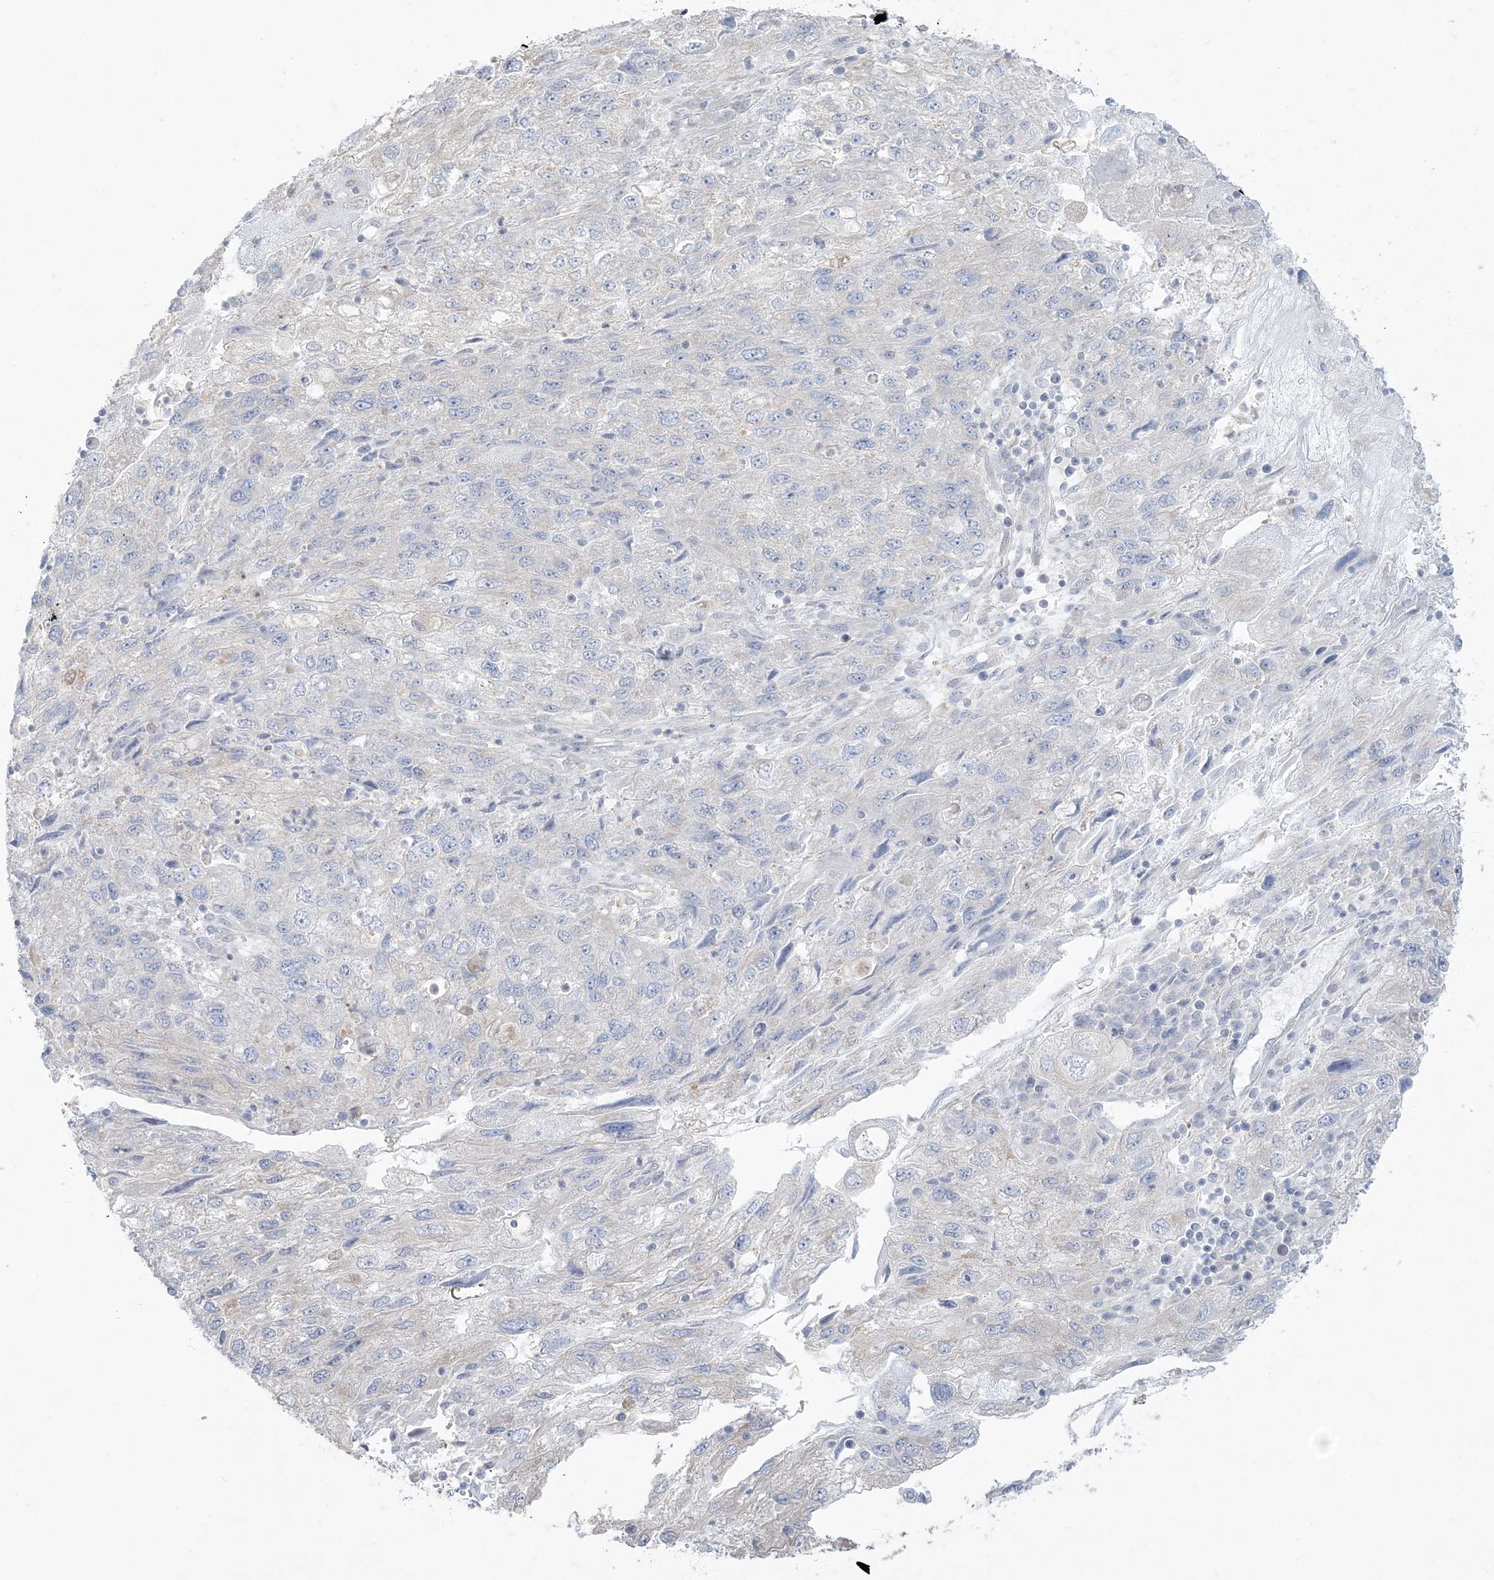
{"staining": {"intensity": "negative", "quantity": "none", "location": "none"}, "tissue": "endometrial cancer", "cell_type": "Tumor cells", "image_type": "cancer", "snomed": [{"axis": "morphology", "description": "Adenocarcinoma, NOS"}, {"axis": "topography", "description": "Endometrium"}], "caption": "This is a micrograph of IHC staining of endometrial cancer, which shows no expression in tumor cells.", "gene": "ZC3H6", "patient": {"sex": "female", "age": 49}}